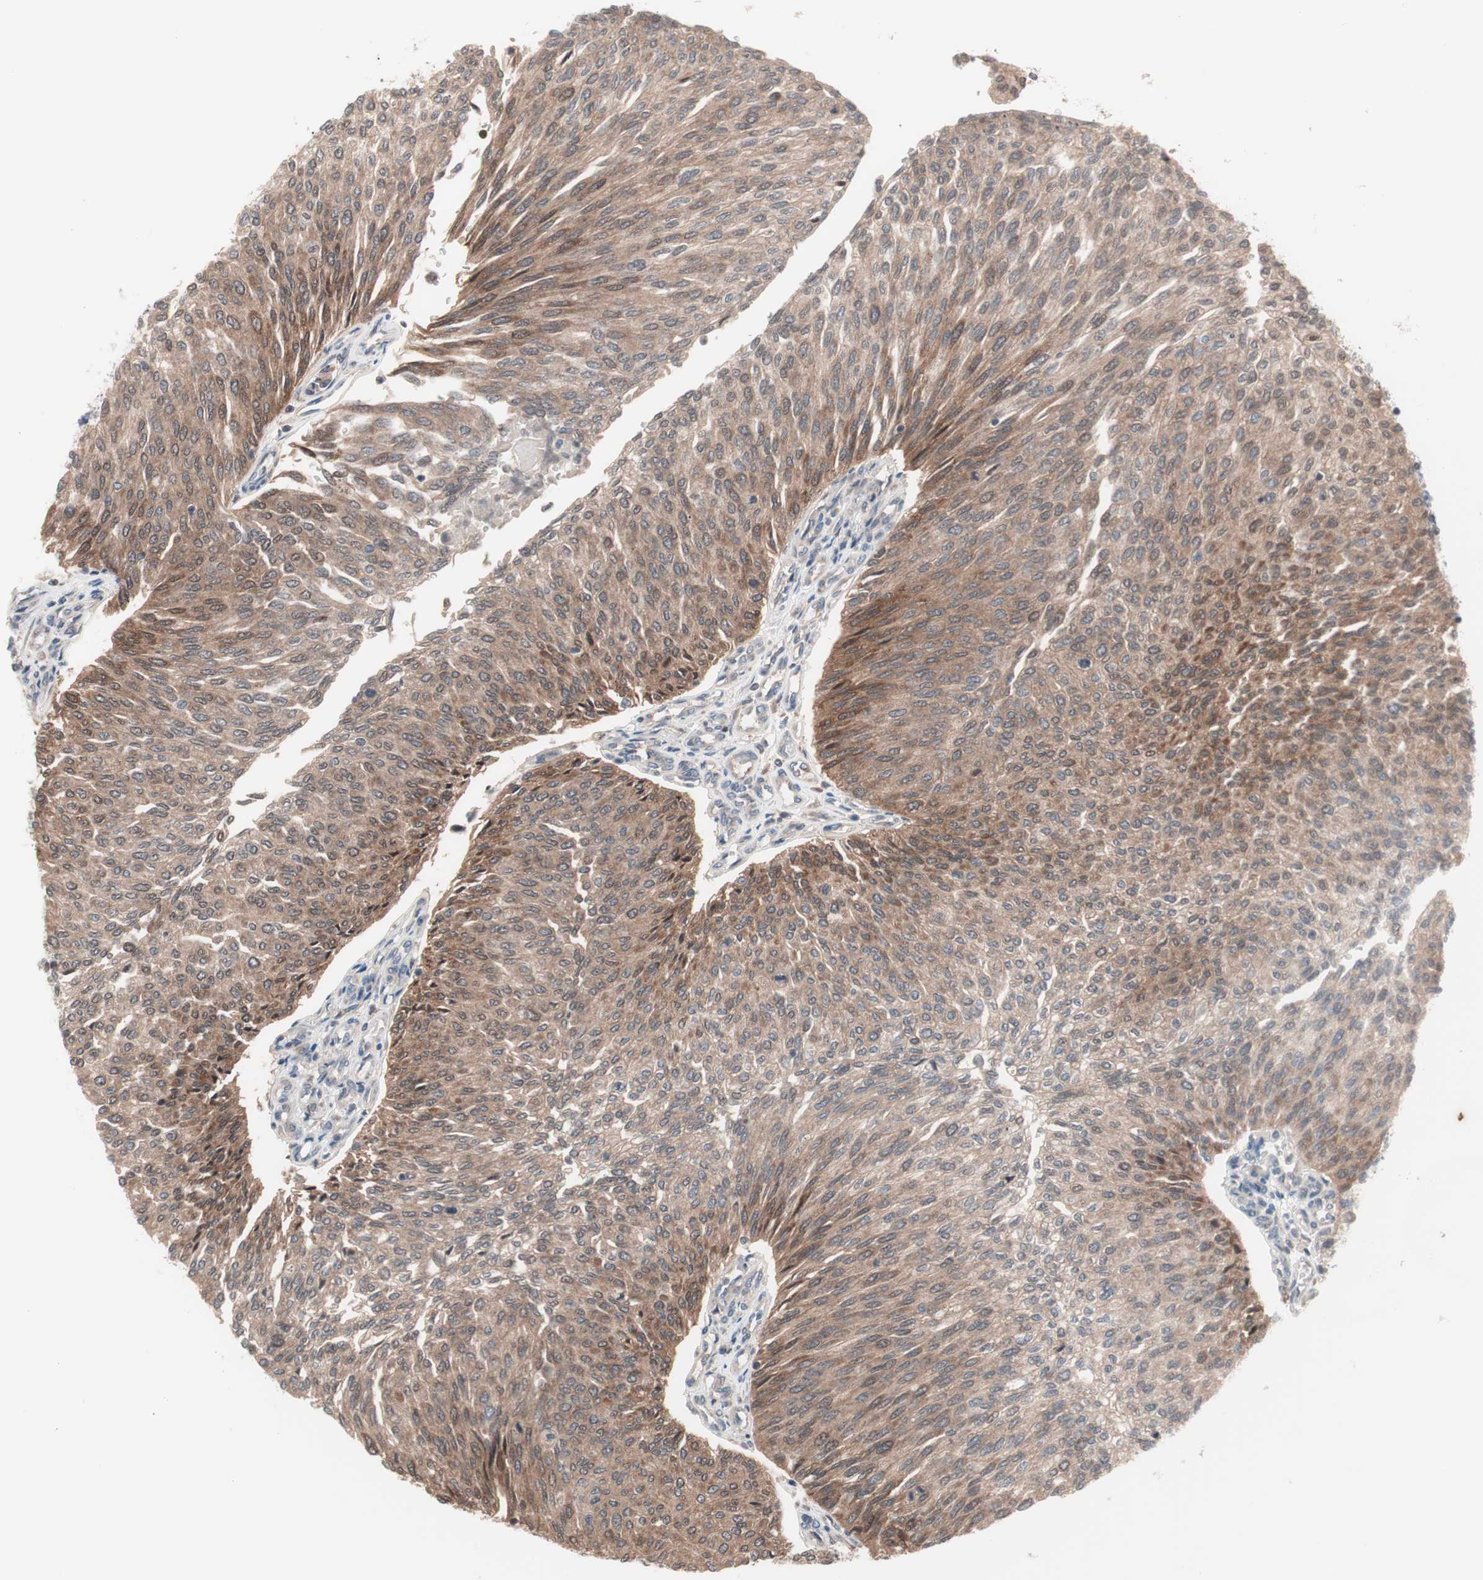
{"staining": {"intensity": "weak", "quantity": "25%-75%", "location": "cytoplasmic/membranous"}, "tissue": "urothelial cancer", "cell_type": "Tumor cells", "image_type": "cancer", "snomed": [{"axis": "morphology", "description": "Urothelial carcinoma, Low grade"}, {"axis": "topography", "description": "Urinary bladder"}], "caption": "Protein staining of urothelial cancer tissue demonstrates weak cytoplasmic/membranous expression in approximately 25%-75% of tumor cells.", "gene": "IRS1", "patient": {"sex": "female", "age": 79}}